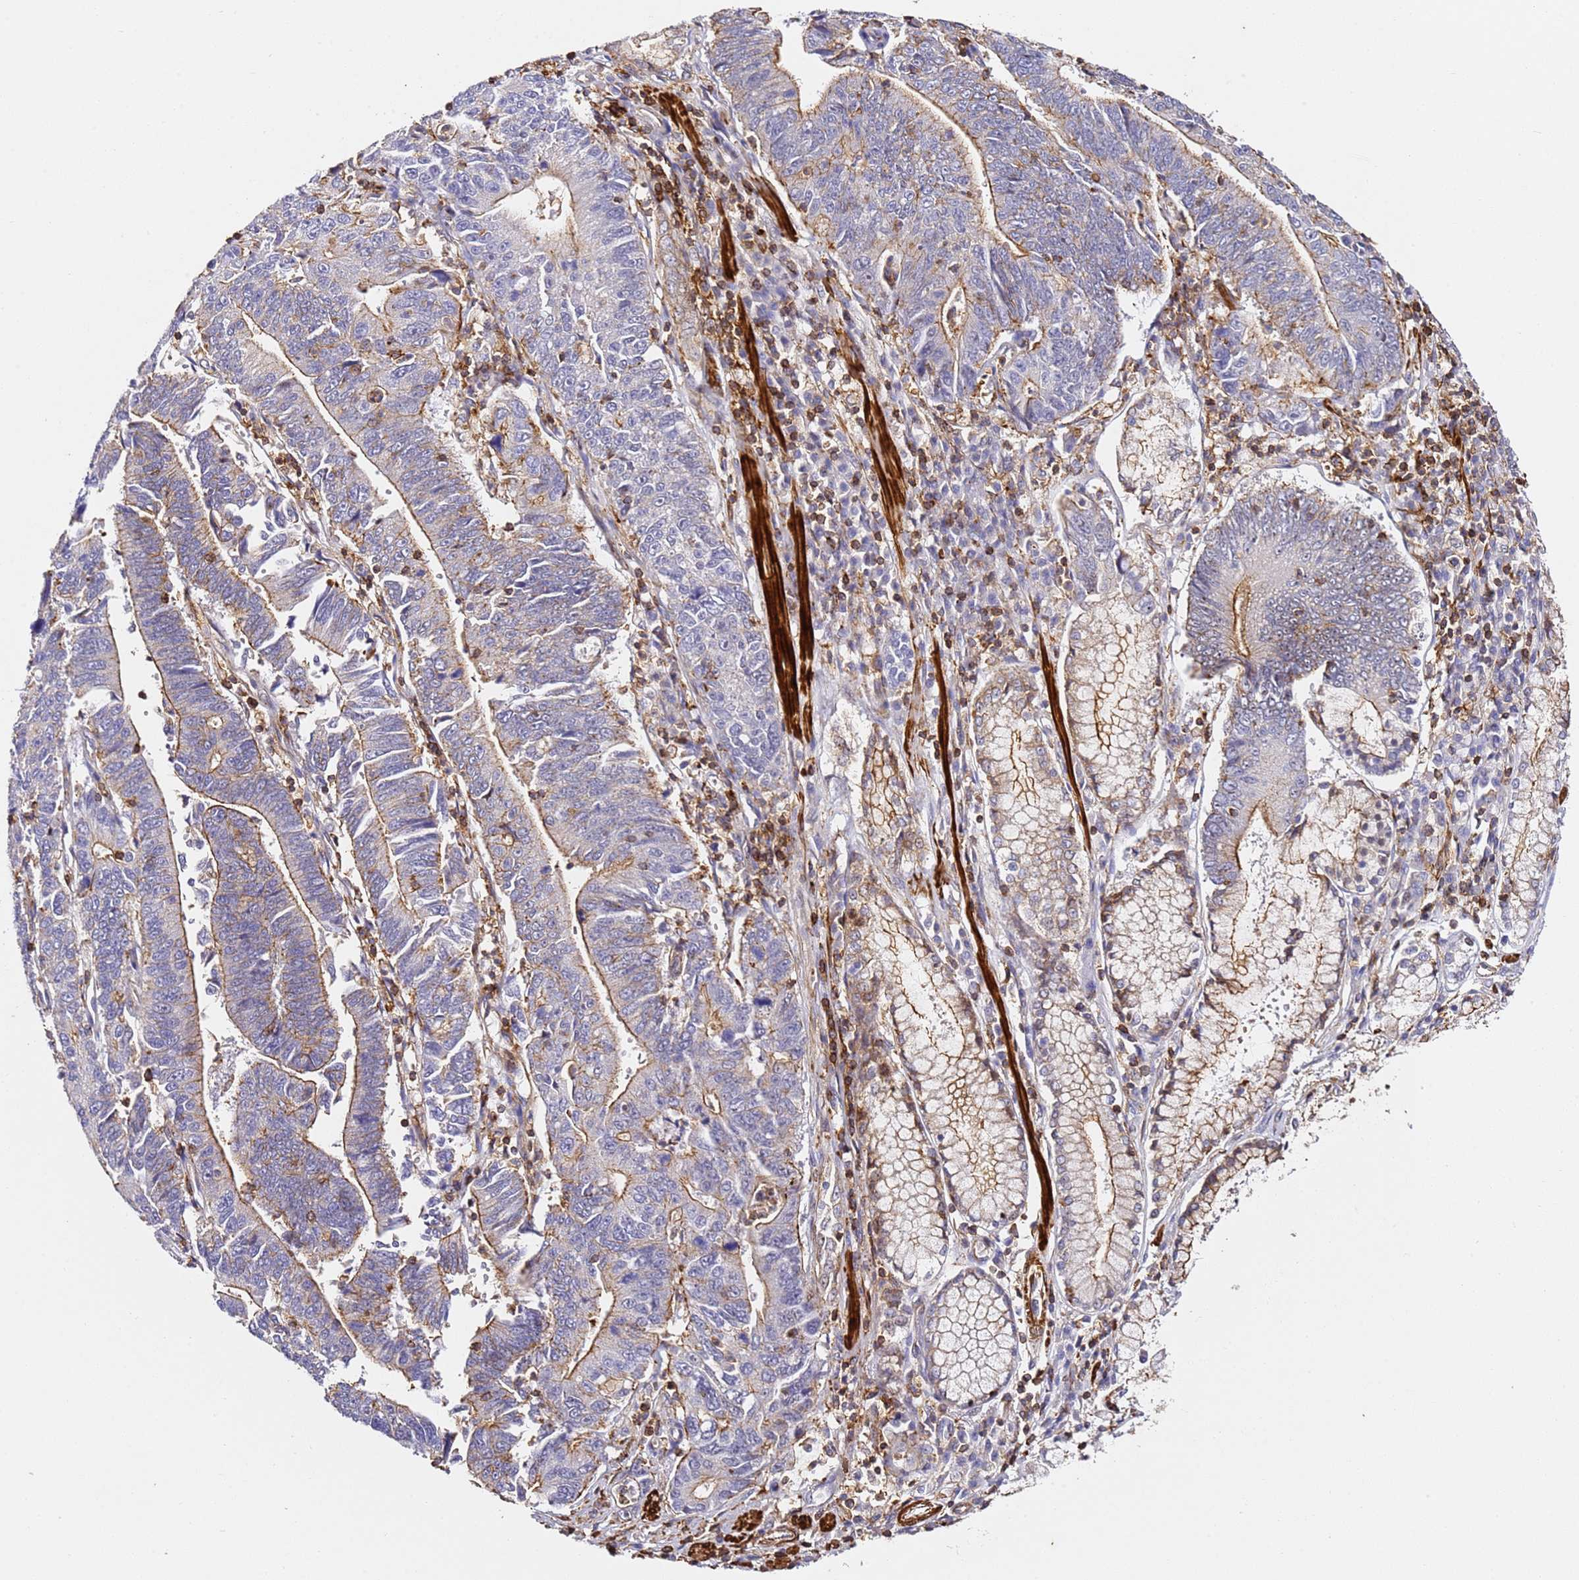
{"staining": {"intensity": "moderate", "quantity": "25%-75%", "location": "cytoplasmic/membranous"}, "tissue": "stomach cancer", "cell_type": "Tumor cells", "image_type": "cancer", "snomed": [{"axis": "morphology", "description": "Adenocarcinoma, NOS"}, {"axis": "topography", "description": "Stomach"}], "caption": "Immunohistochemistry of stomach cancer (adenocarcinoma) reveals medium levels of moderate cytoplasmic/membranous expression in about 25%-75% of tumor cells.", "gene": "ZNF671", "patient": {"sex": "male", "age": 59}}